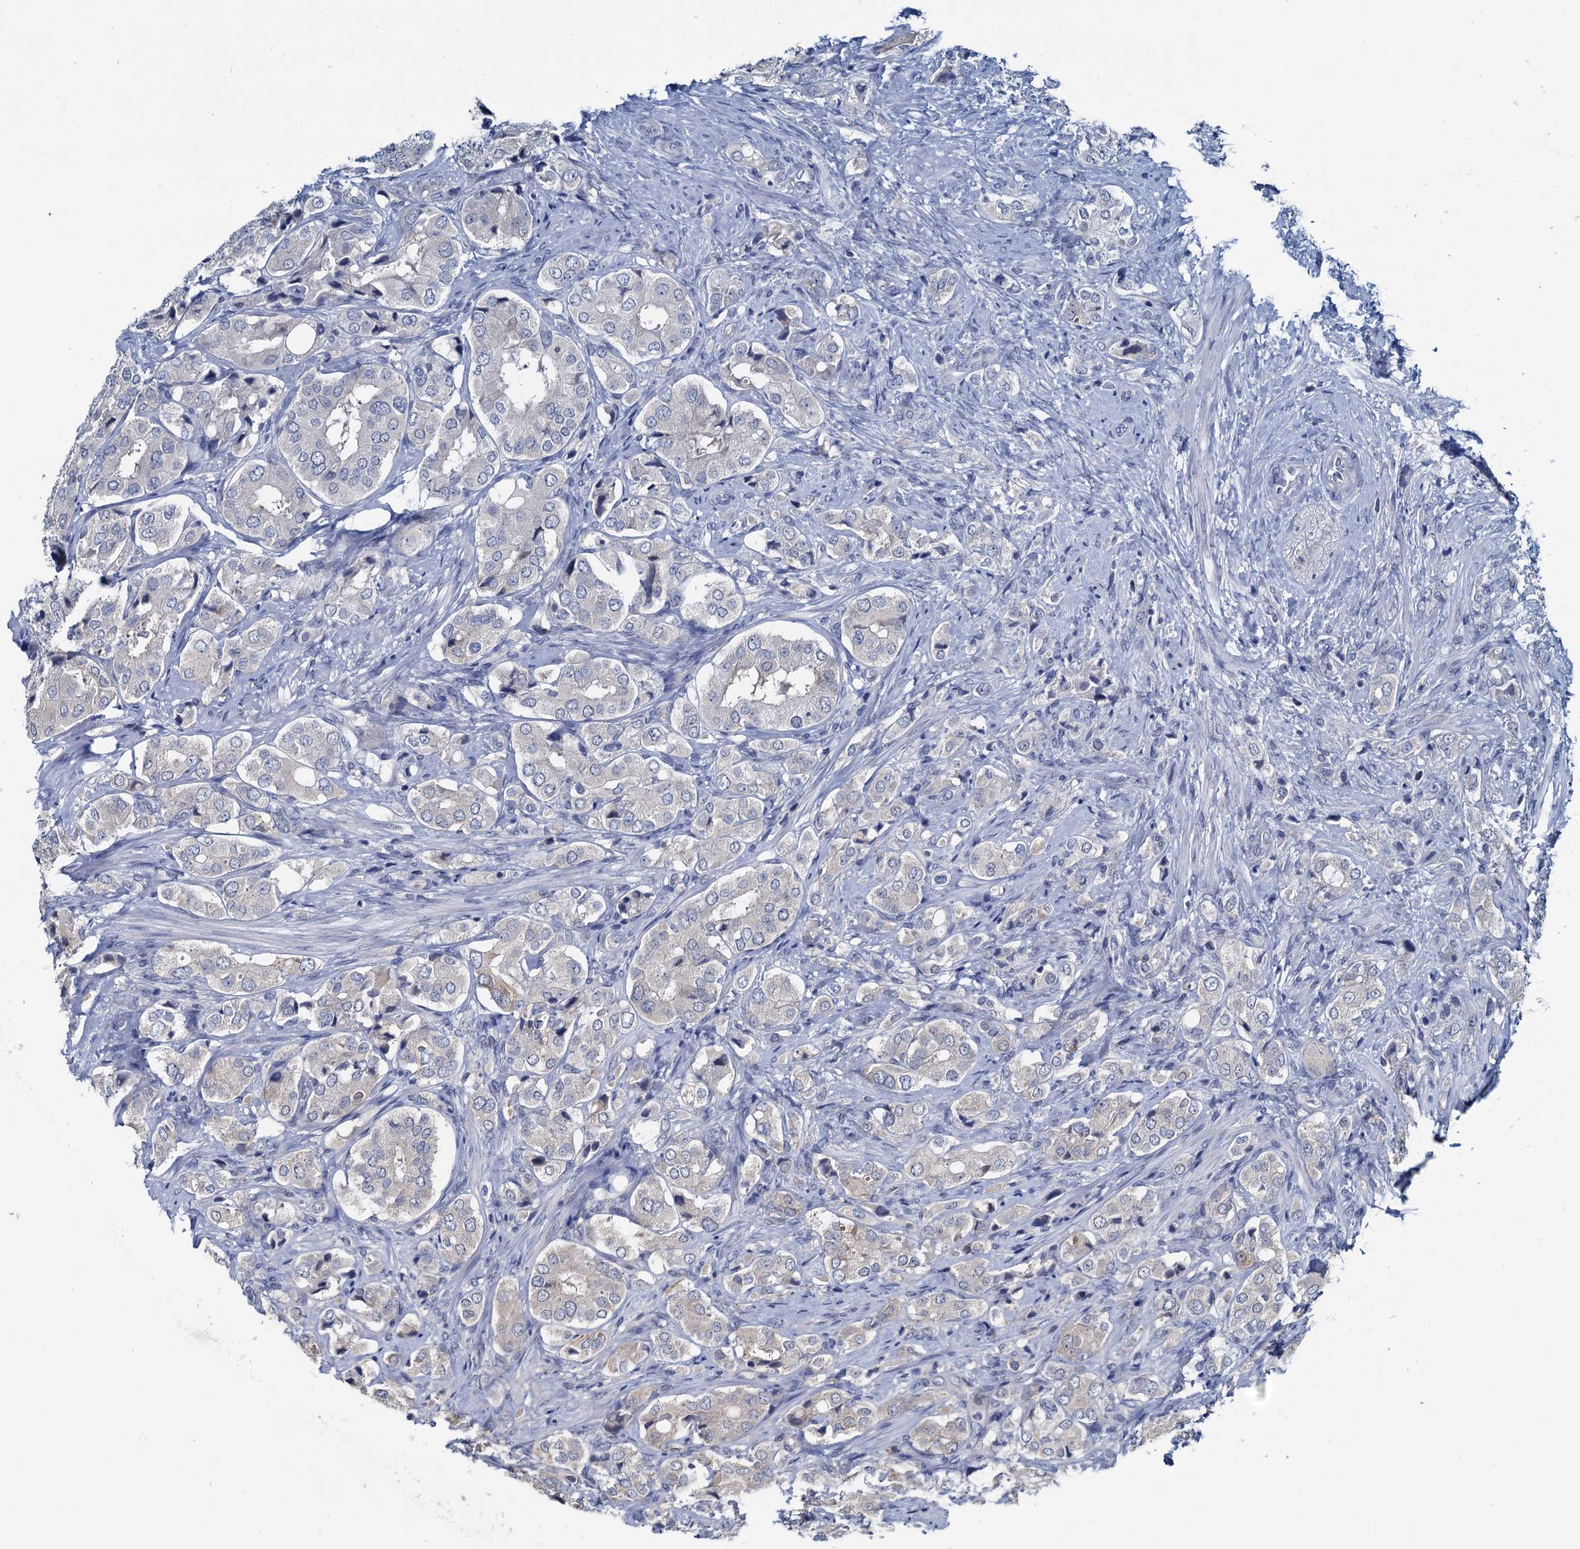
{"staining": {"intensity": "negative", "quantity": "none", "location": "none"}, "tissue": "prostate cancer", "cell_type": "Tumor cells", "image_type": "cancer", "snomed": [{"axis": "morphology", "description": "Adenocarcinoma, High grade"}, {"axis": "topography", "description": "Prostate"}], "caption": "IHC photomicrograph of high-grade adenocarcinoma (prostate) stained for a protein (brown), which shows no staining in tumor cells.", "gene": "MIOX", "patient": {"sex": "male", "age": 65}}